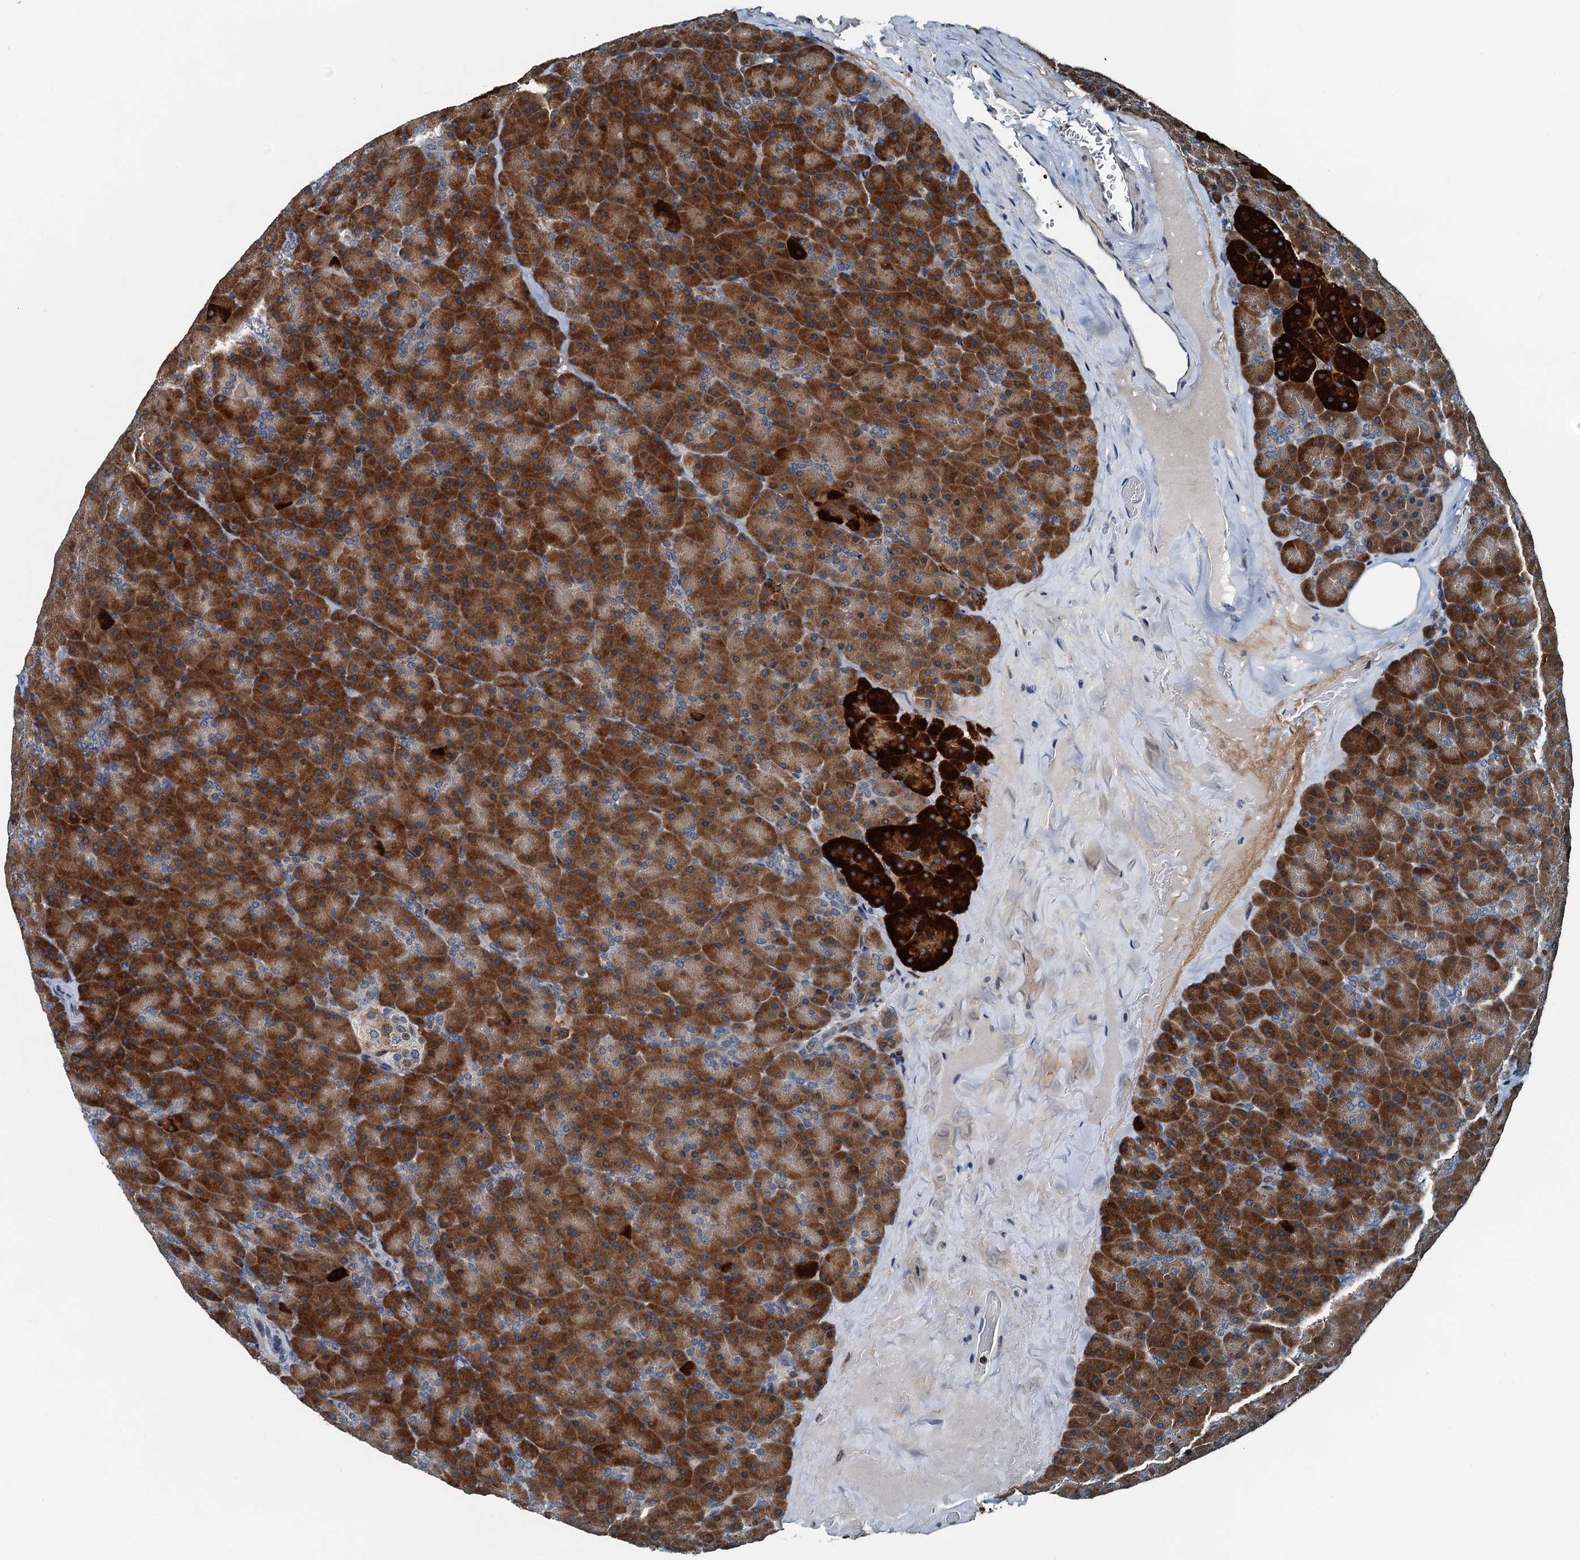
{"staining": {"intensity": "strong", "quantity": ">75%", "location": "cytoplasmic/membranous"}, "tissue": "pancreas", "cell_type": "Exocrine glandular cells", "image_type": "normal", "snomed": [{"axis": "morphology", "description": "Normal tissue, NOS"}, {"axis": "topography", "description": "Pancreas"}], "caption": "Immunohistochemistry photomicrograph of normal pancreas: pancreas stained using IHC reveals high levels of strong protein expression localized specifically in the cytoplasmic/membranous of exocrine glandular cells, appearing as a cytoplasmic/membranous brown color.", "gene": "TAMALIN", "patient": {"sex": "male", "age": 36}}